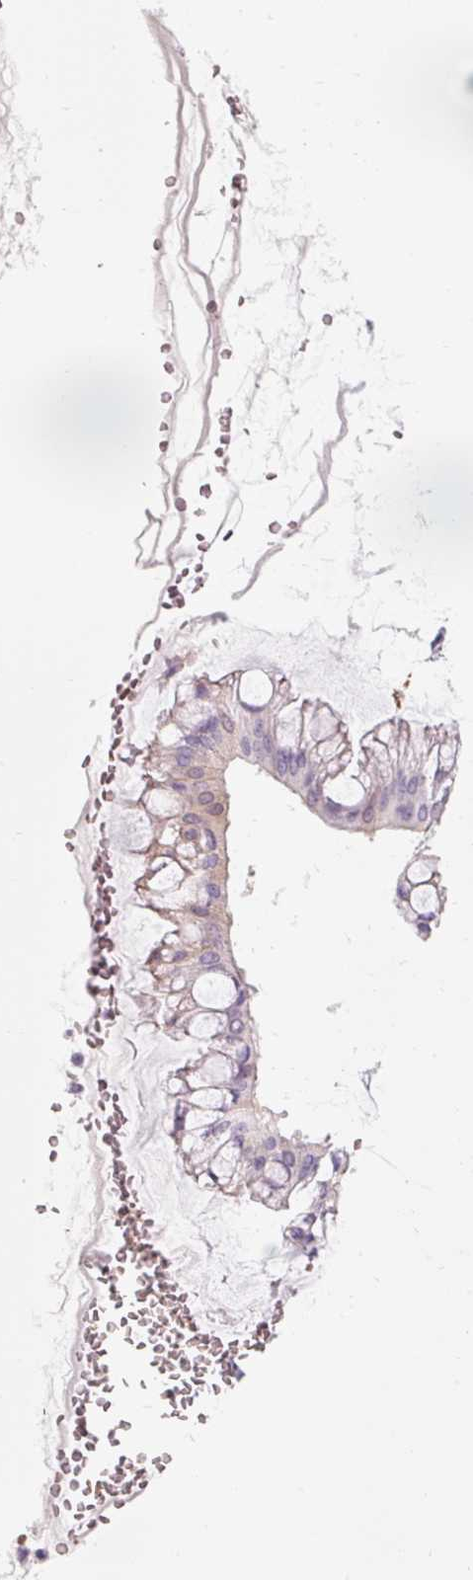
{"staining": {"intensity": "moderate", "quantity": "25%-75%", "location": "cytoplasmic/membranous"}, "tissue": "ovarian cancer", "cell_type": "Tumor cells", "image_type": "cancer", "snomed": [{"axis": "morphology", "description": "Cystadenocarcinoma, mucinous, NOS"}, {"axis": "topography", "description": "Ovary"}], "caption": "A medium amount of moderate cytoplasmic/membranous staining is appreciated in approximately 25%-75% of tumor cells in ovarian cancer (mucinous cystadenocarcinoma) tissue.", "gene": "DHRS11", "patient": {"sex": "female", "age": 73}}